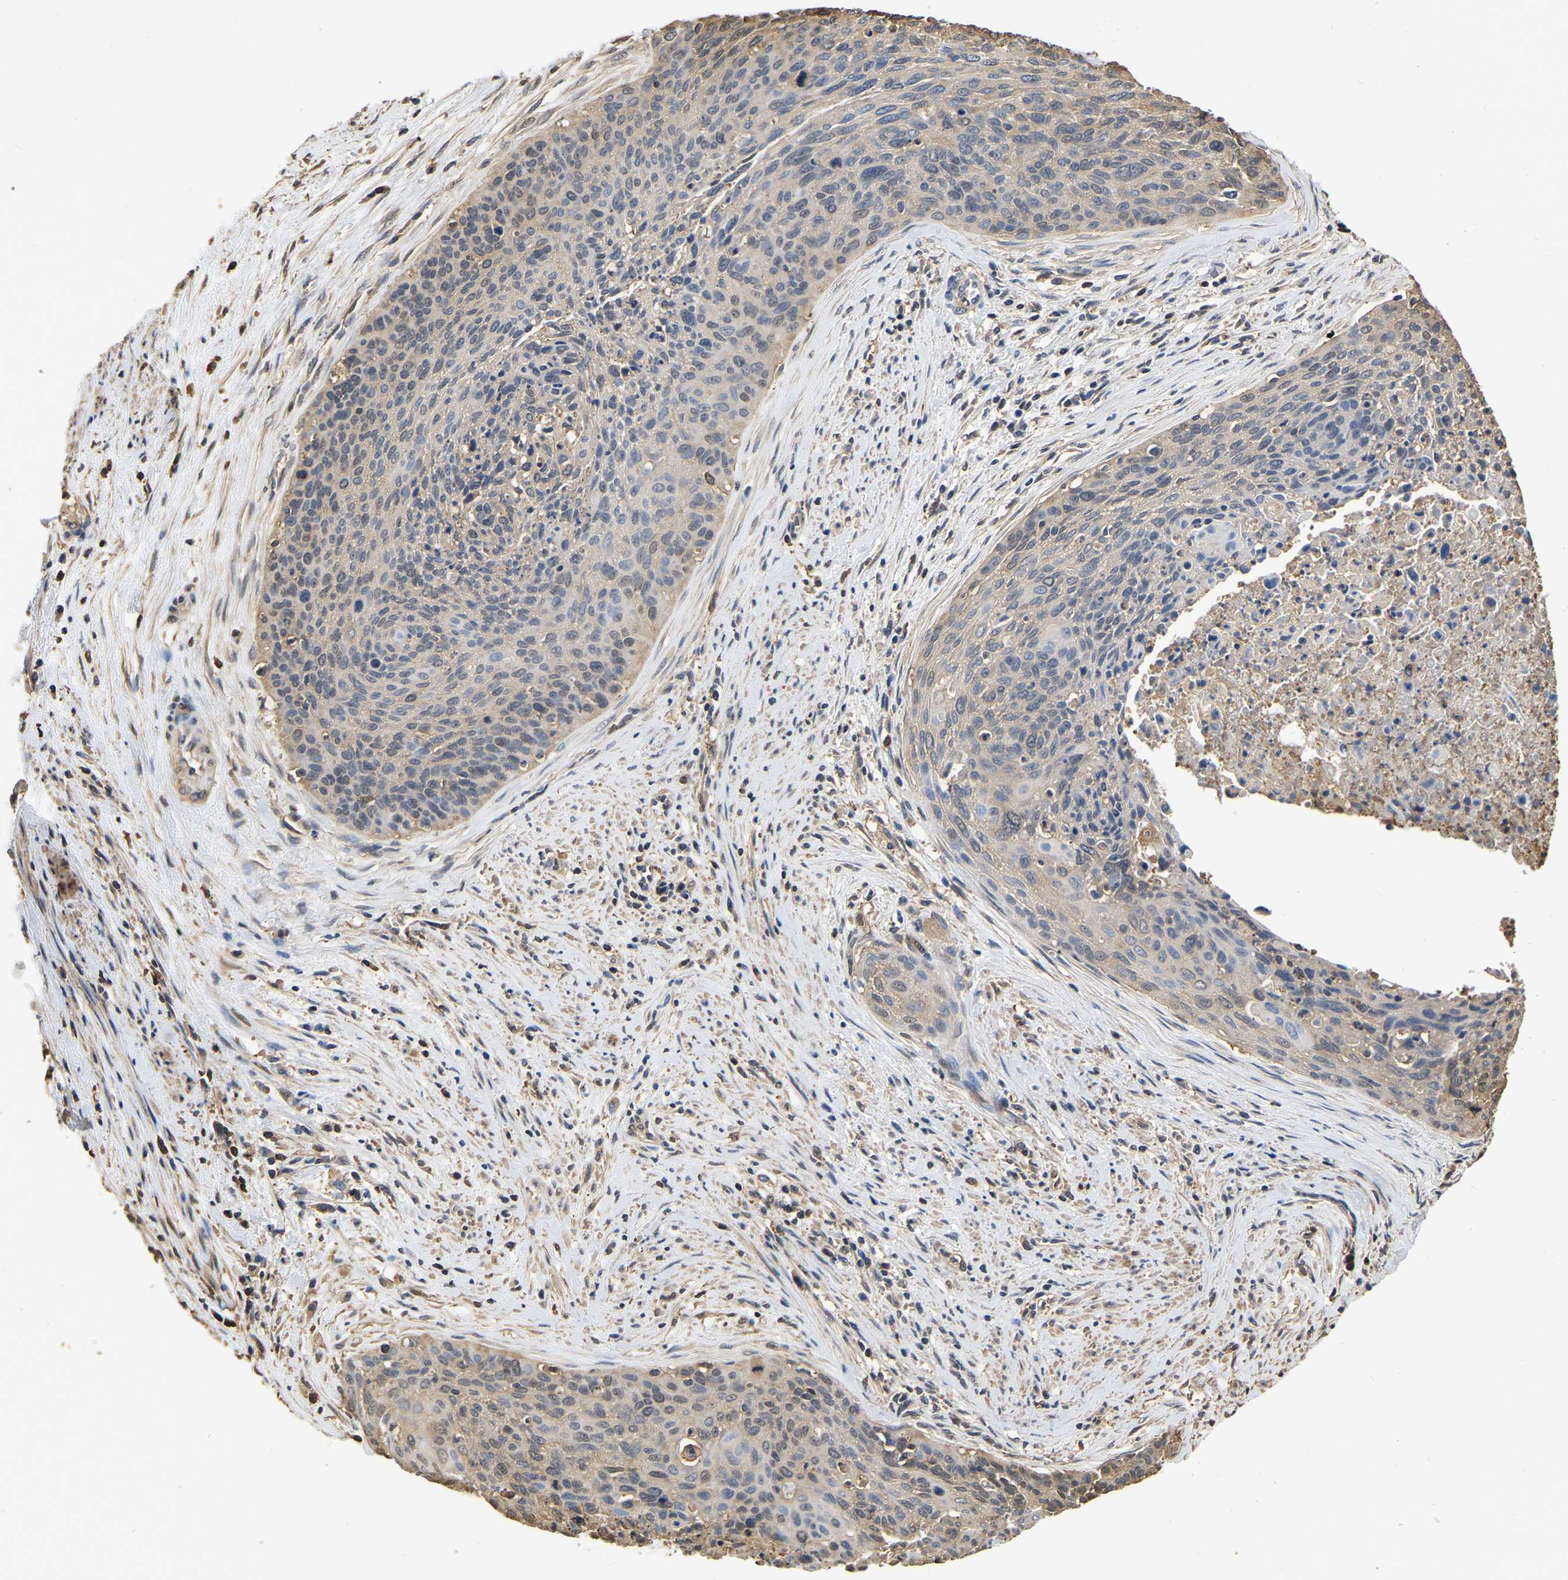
{"staining": {"intensity": "weak", "quantity": ">75%", "location": "cytoplasmic/membranous"}, "tissue": "cervical cancer", "cell_type": "Tumor cells", "image_type": "cancer", "snomed": [{"axis": "morphology", "description": "Squamous cell carcinoma, NOS"}, {"axis": "topography", "description": "Cervix"}], "caption": "This is an image of IHC staining of cervical squamous cell carcinoma, which shows weak positivity in the cytoplasmic/membranous of tumor cells.", "gene": "LDHB", "patient": {"sex": "female", "age": 55}}